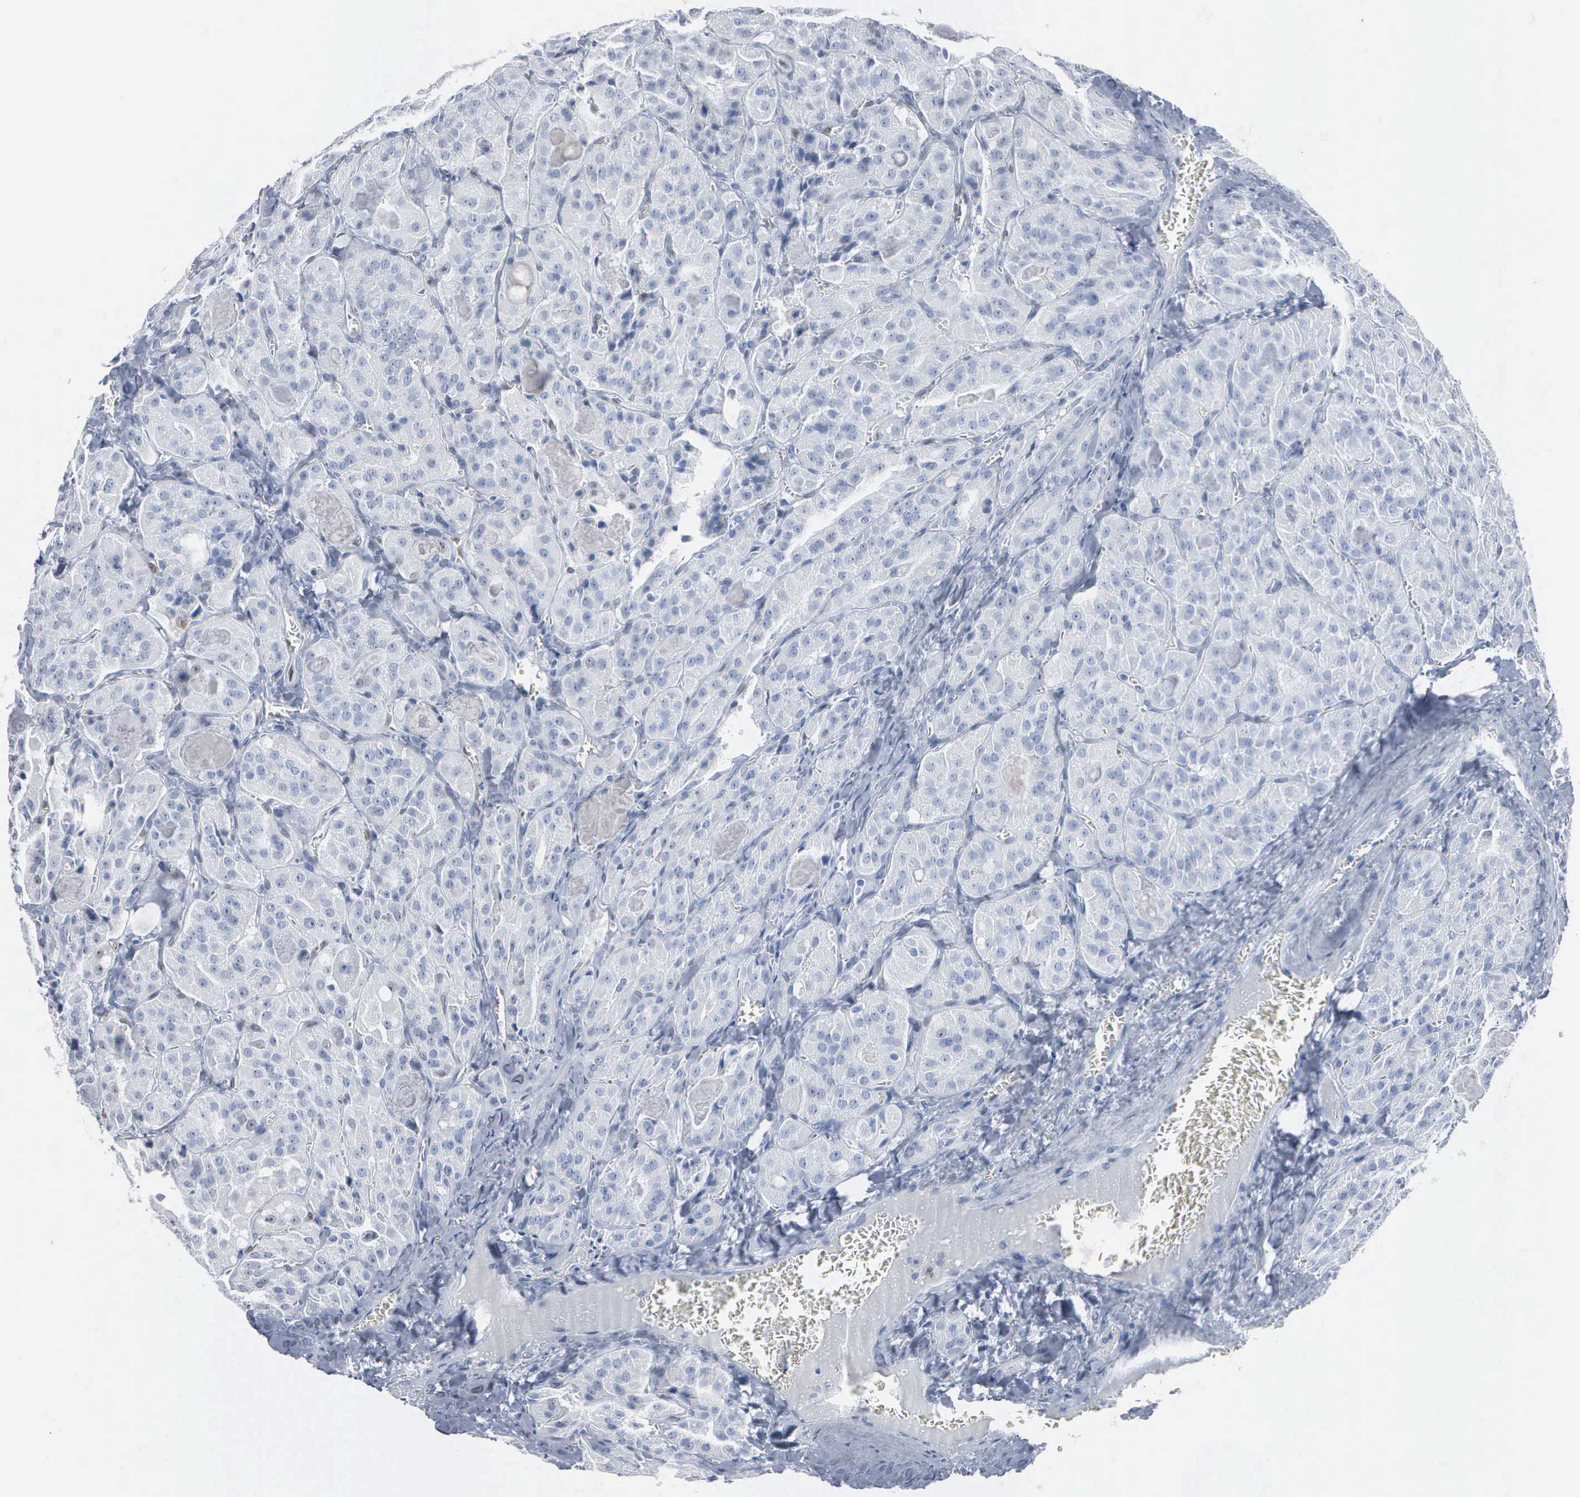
{"staining": {"intensity": "negative", "quantity": "none", "location": "none"}, "tissue": "thyroid cancer", "cell_type": "Tumor cells", "image_type": "cancer", "snomed": [{"axis": "morphology", "description": "Carcinoma, NOS"}, {"axis": "topography", "description": "Thyroid gland"}], "caption": "Human carcinoma (thyroid) stained for a protein using immunohistochemistry shows no staining in tumor cells.", "gene": "FGF2", "patient": {"sex": "male", "age": 76}}